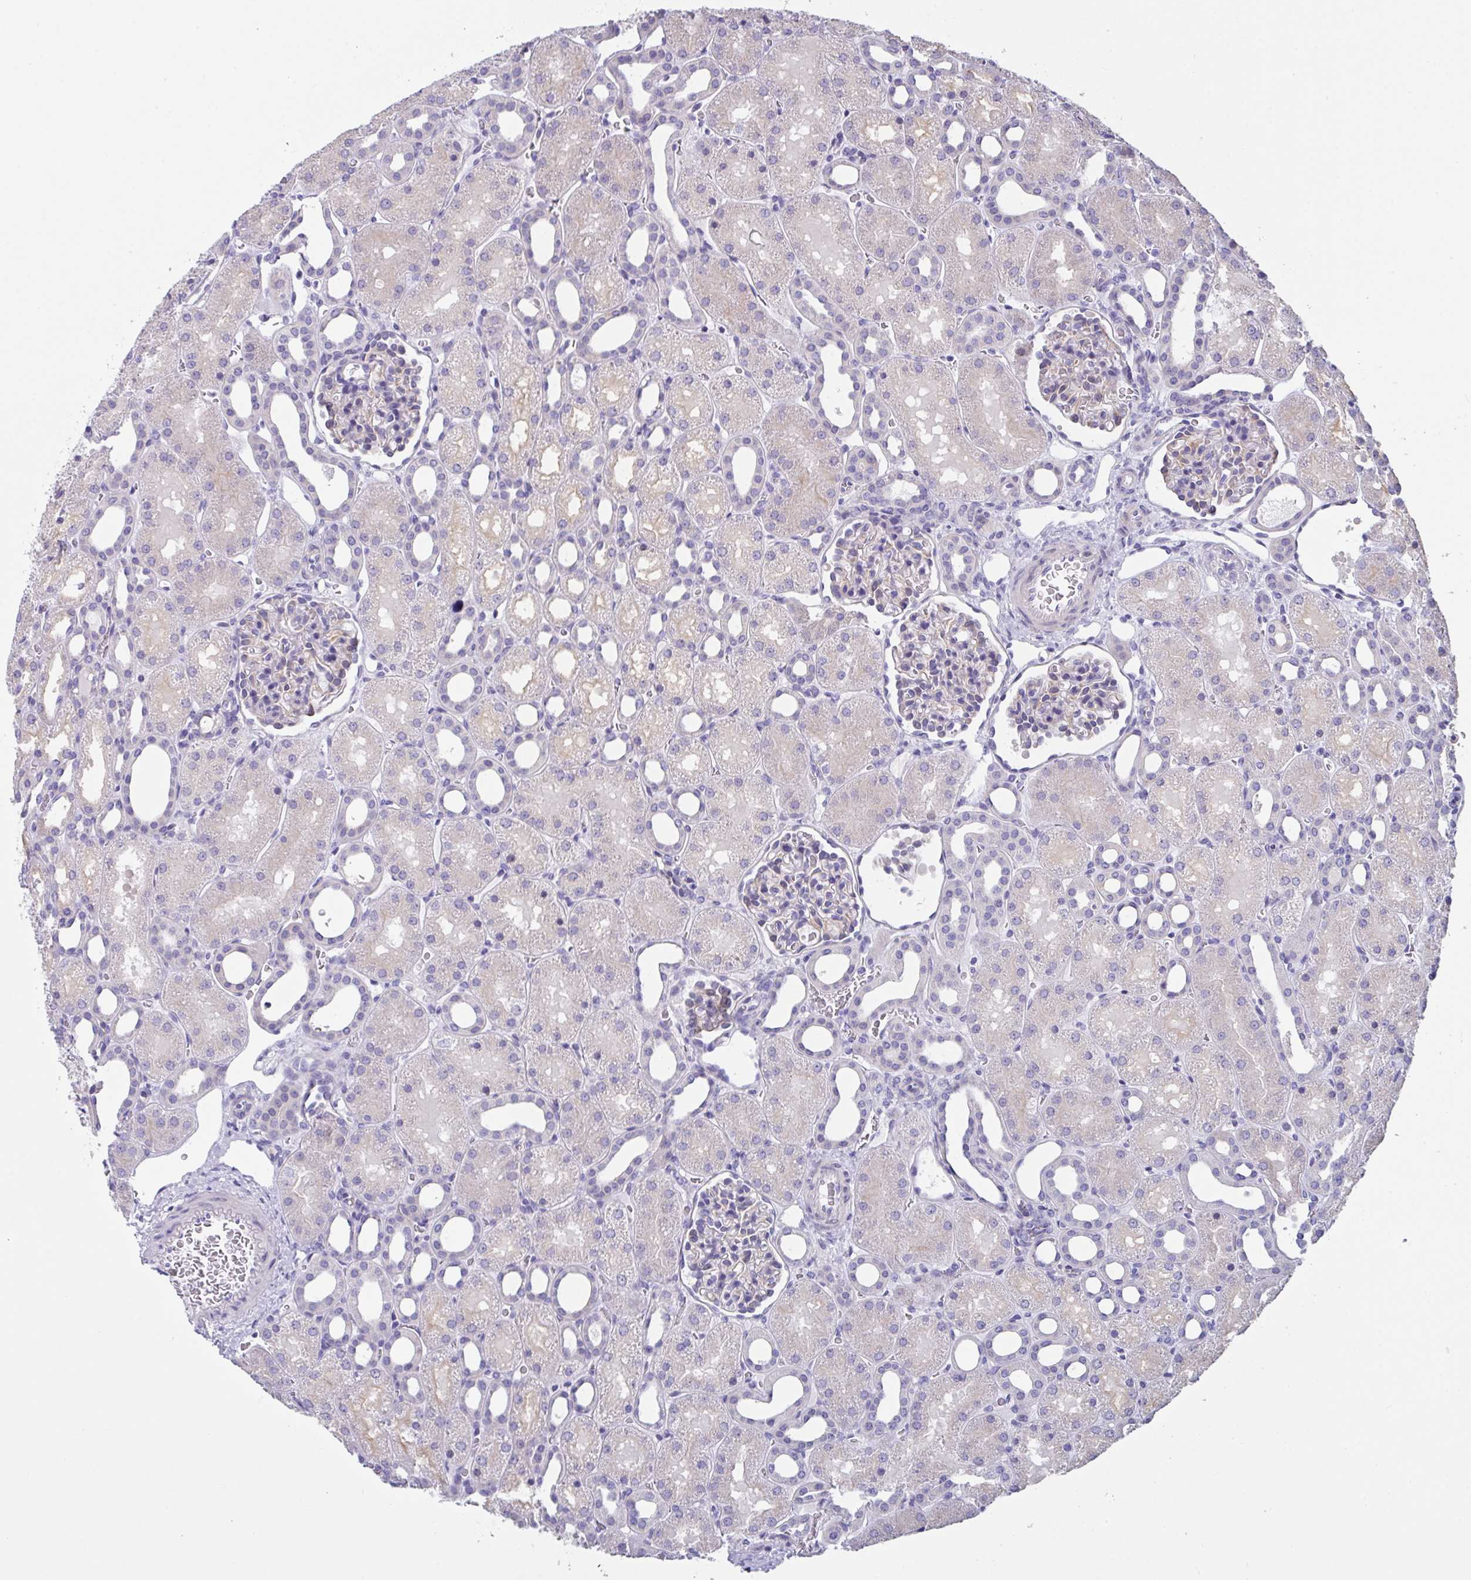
{"staining": {"intensity": "negative", "quantity": "none", "location": "none"}, "tissue": "kidney", "cell_type": "Cells in glomeruli", "image_type": "normal", "snomed": [{"axis": "morphology", "description": "Normal tissue, NOS"}, {"axis": "topography", "description": "Kidney"}], "caption": "DAB immunohistochemical staining of normal kidney displays no significant expression in cells in glomeruli.", "gene": "FBXO47", "patient": {"sex": "male", "age": 2}}